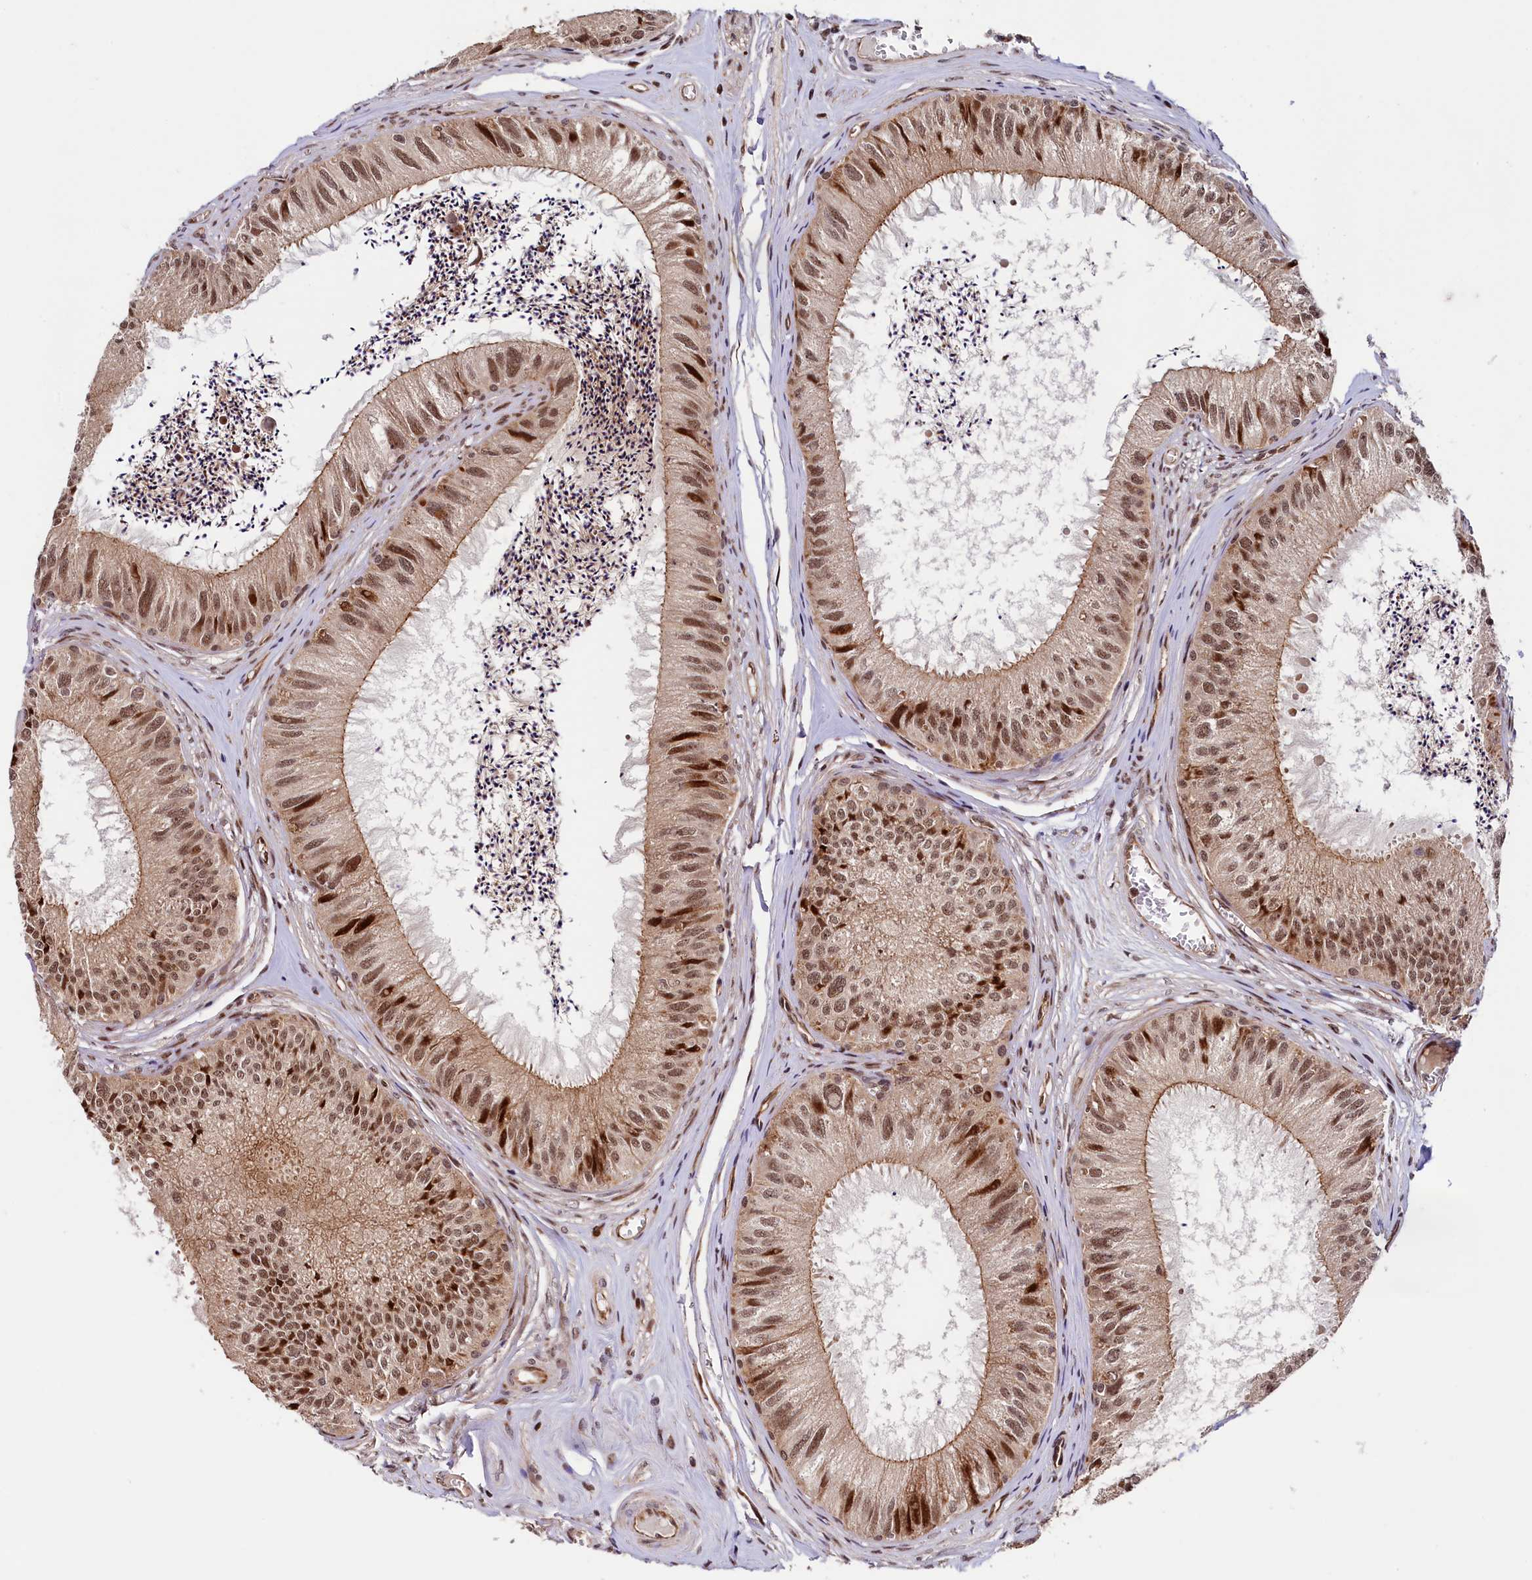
{"staining": {"intensity": "moderate", "quantity": ">75%", "location": "cytoplasmic/membranous,nuclear"}, "tissue": "epididymis", "cell_type": "Glandular cells", "image_type": "normal", "snomed": [{"axis": "morphology", "description": "Normal tissue, NOS"}, {"axis": "topography", "description": "Epididymis"}], "caption": "Brown immunohistochemical staining in normal human epididymis shows moderate cytoplasmic/membranous,nuclear positivity in about >75% of glandular cells.", "gene": "LEO1", "patient": {"sex": "male", "age": 79}}